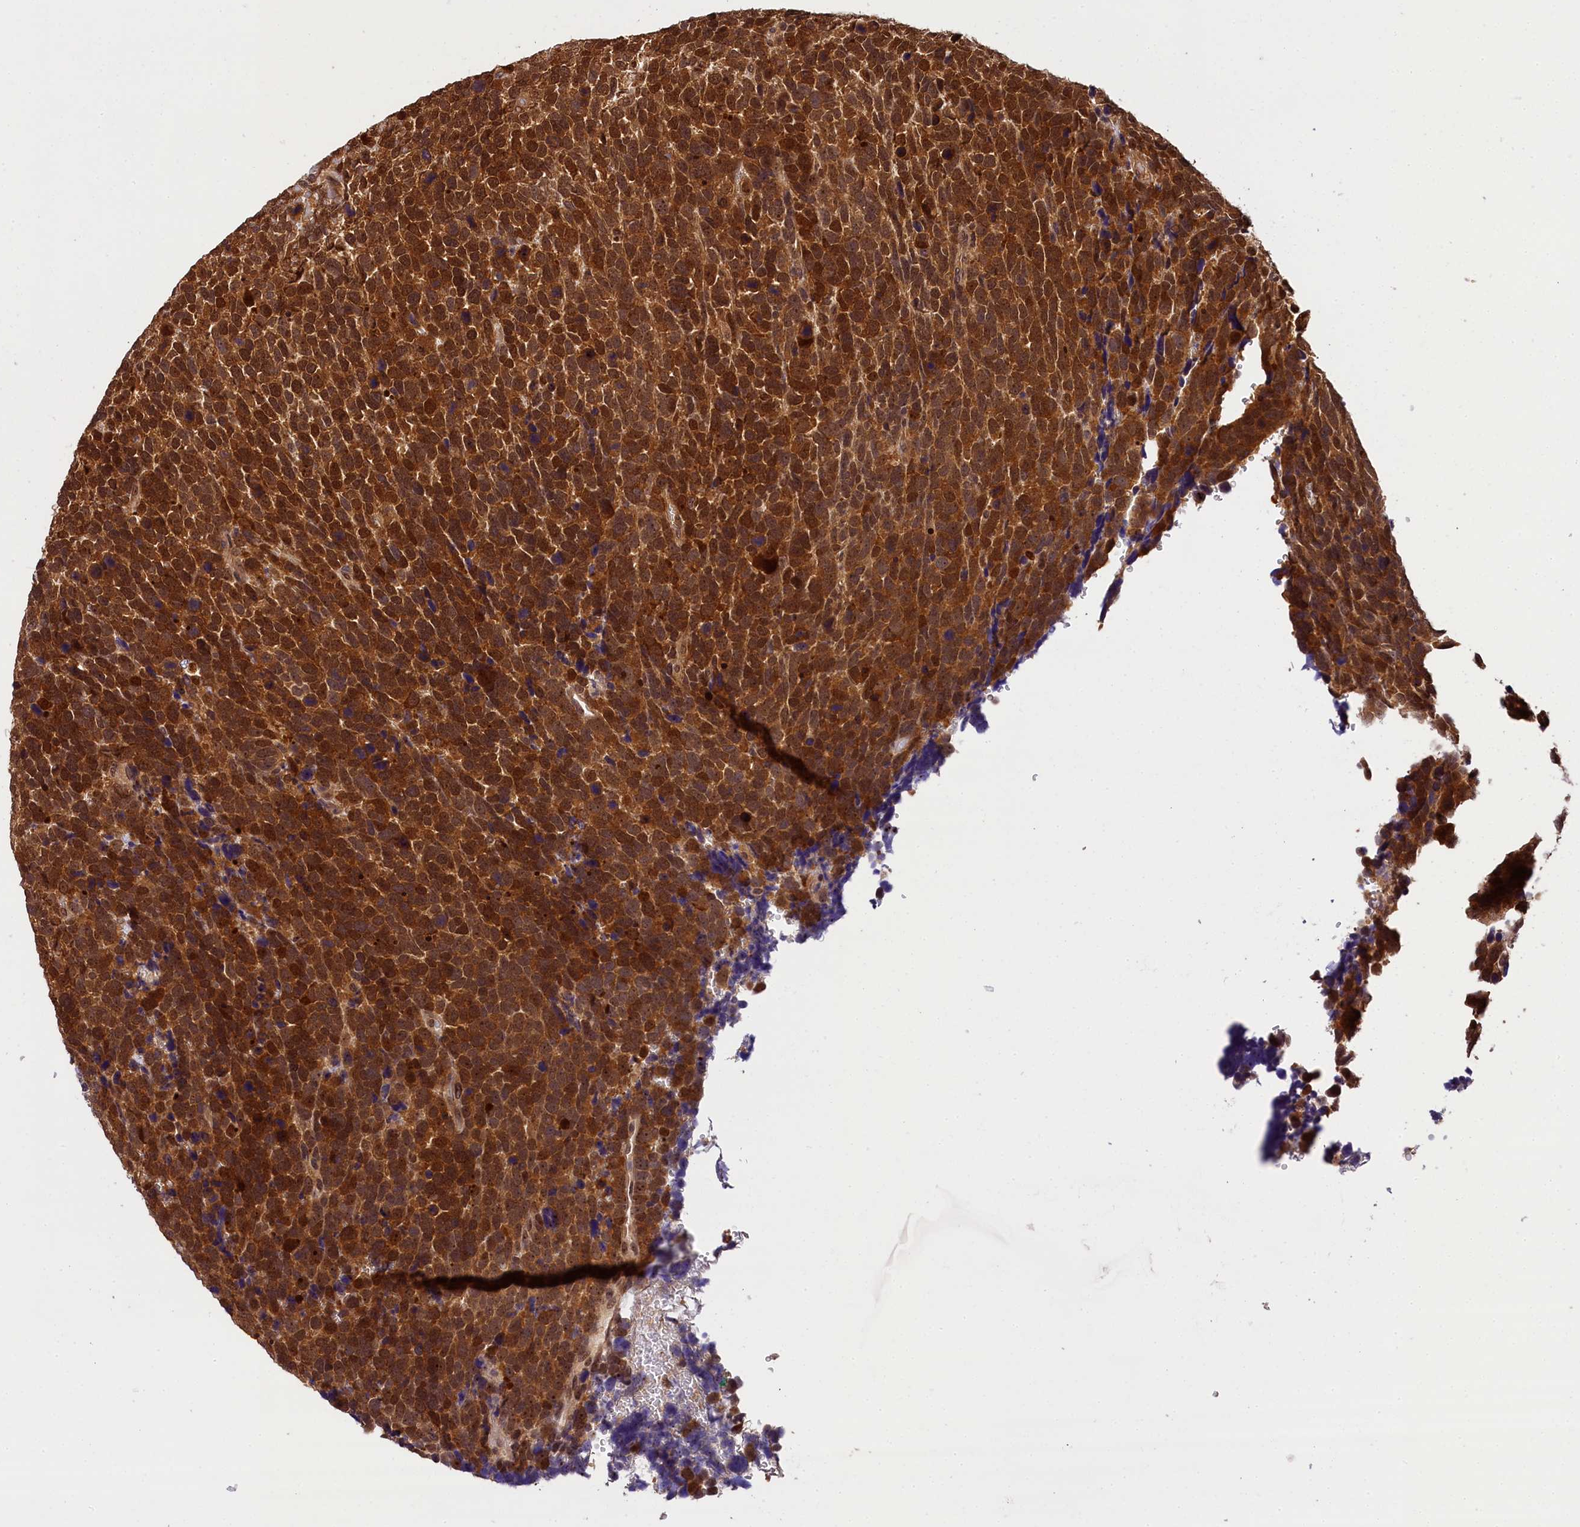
{"staining": {"intensity": "strong", "quantity": ">75%", "location": "cytoplasmic/membranous,nuclear"}, "tissue": "urothelial cancer", "cell_type": "Tumor cells", "image_type": "cancer", "snomed": [{"axis": "morphology", "description": "Urothelial carcinoma, High grade"}, {"axis": "topography", "description": "Urinary bladder"}], "caption": "Urothelial carcinoma (high-grade) was stained to show a protein in brown. There is high levels of strong cytoplasmic/membranous and nuclear expression in about >75% of tumor cells.", "gene": "EIF6", "patient": {"sex": "female", "age": 82}}